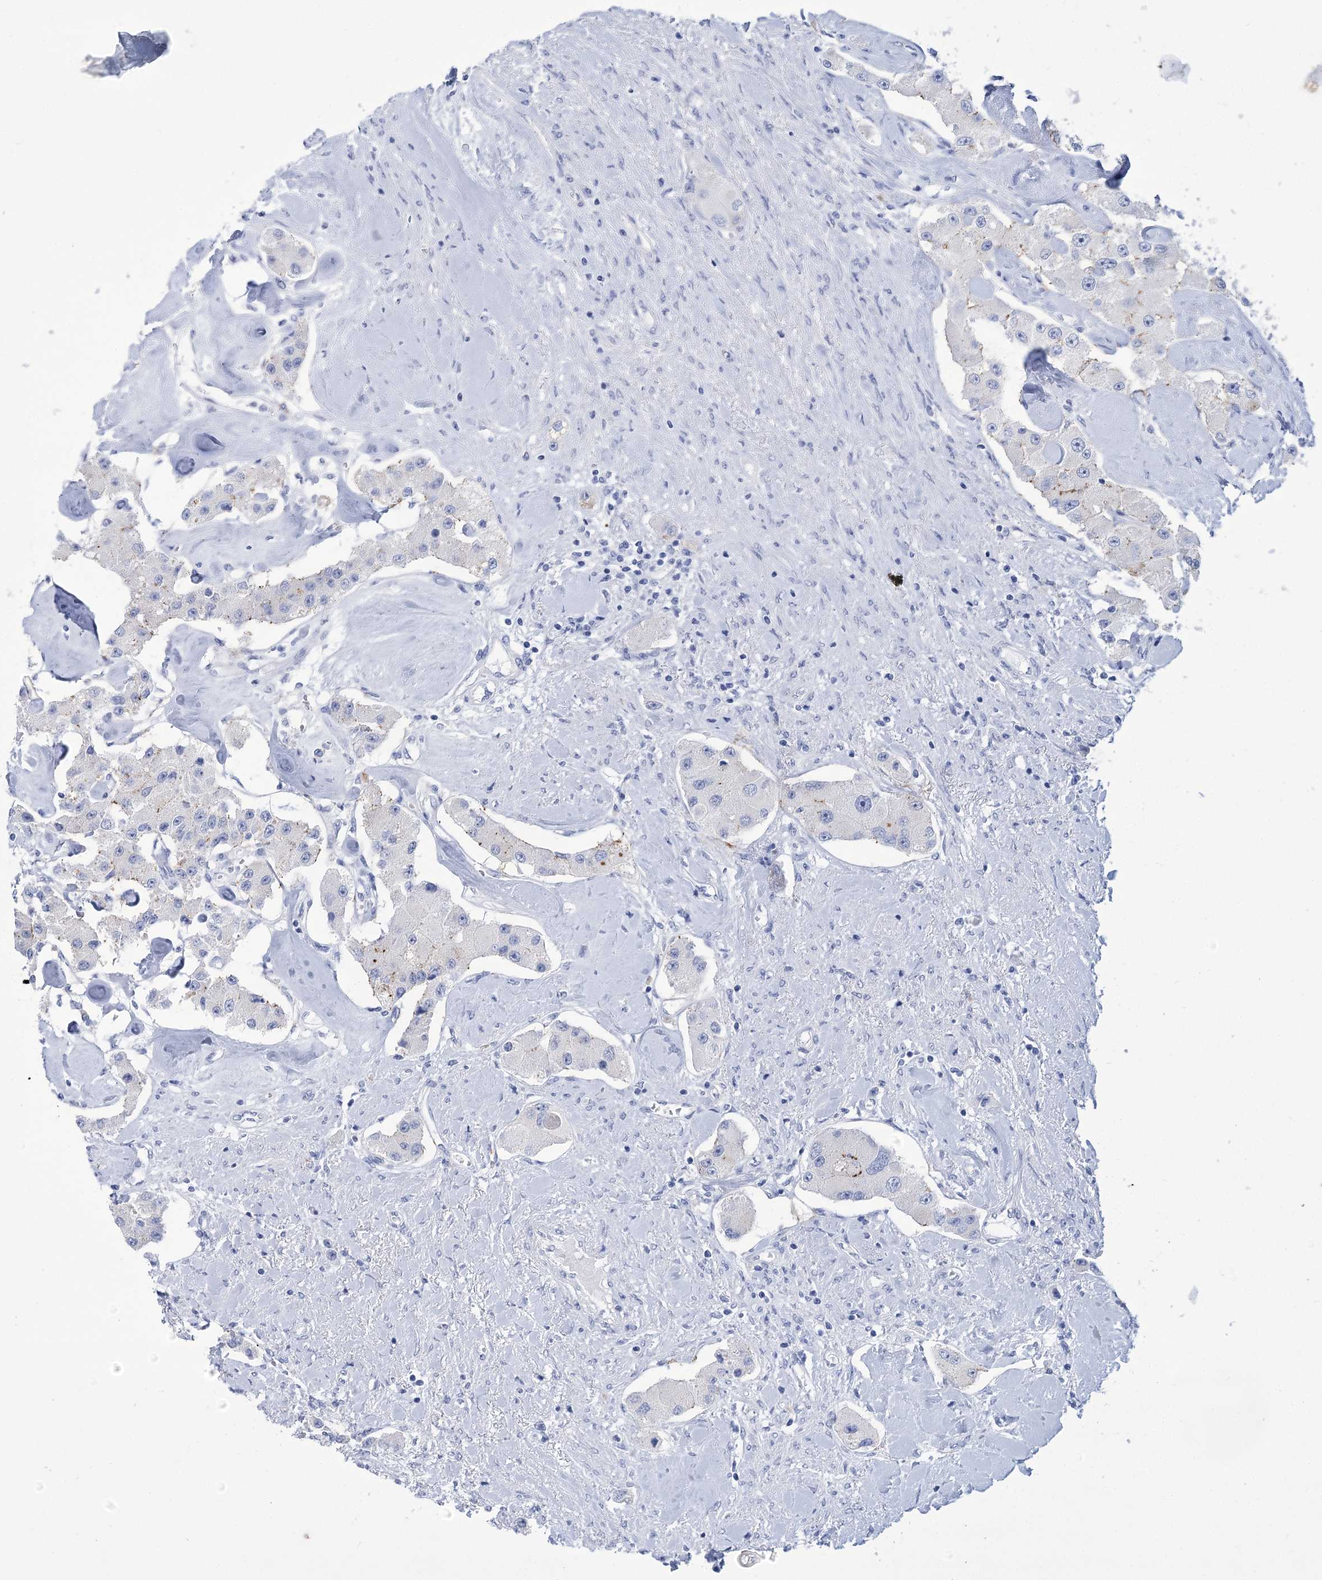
{"staining": {"intensity": "negative", "quantity": "none", "location": "none"}, "tissue": "carcinoid", "cell_type": "Tumor cells", "image_type": "cancer", "snomed": [{"axis": "morphology", "description": "Carcinoid, malignant, NOS"}, {"axis": "topography", "description": "Pancreas"}], "caption": "The immunohistochemistry (IHC) image has no significant staining in tumor cells of malignant carcinoid tissue.", "gene": "PBLD", "patient": {"sex": "male", "age": 41}}